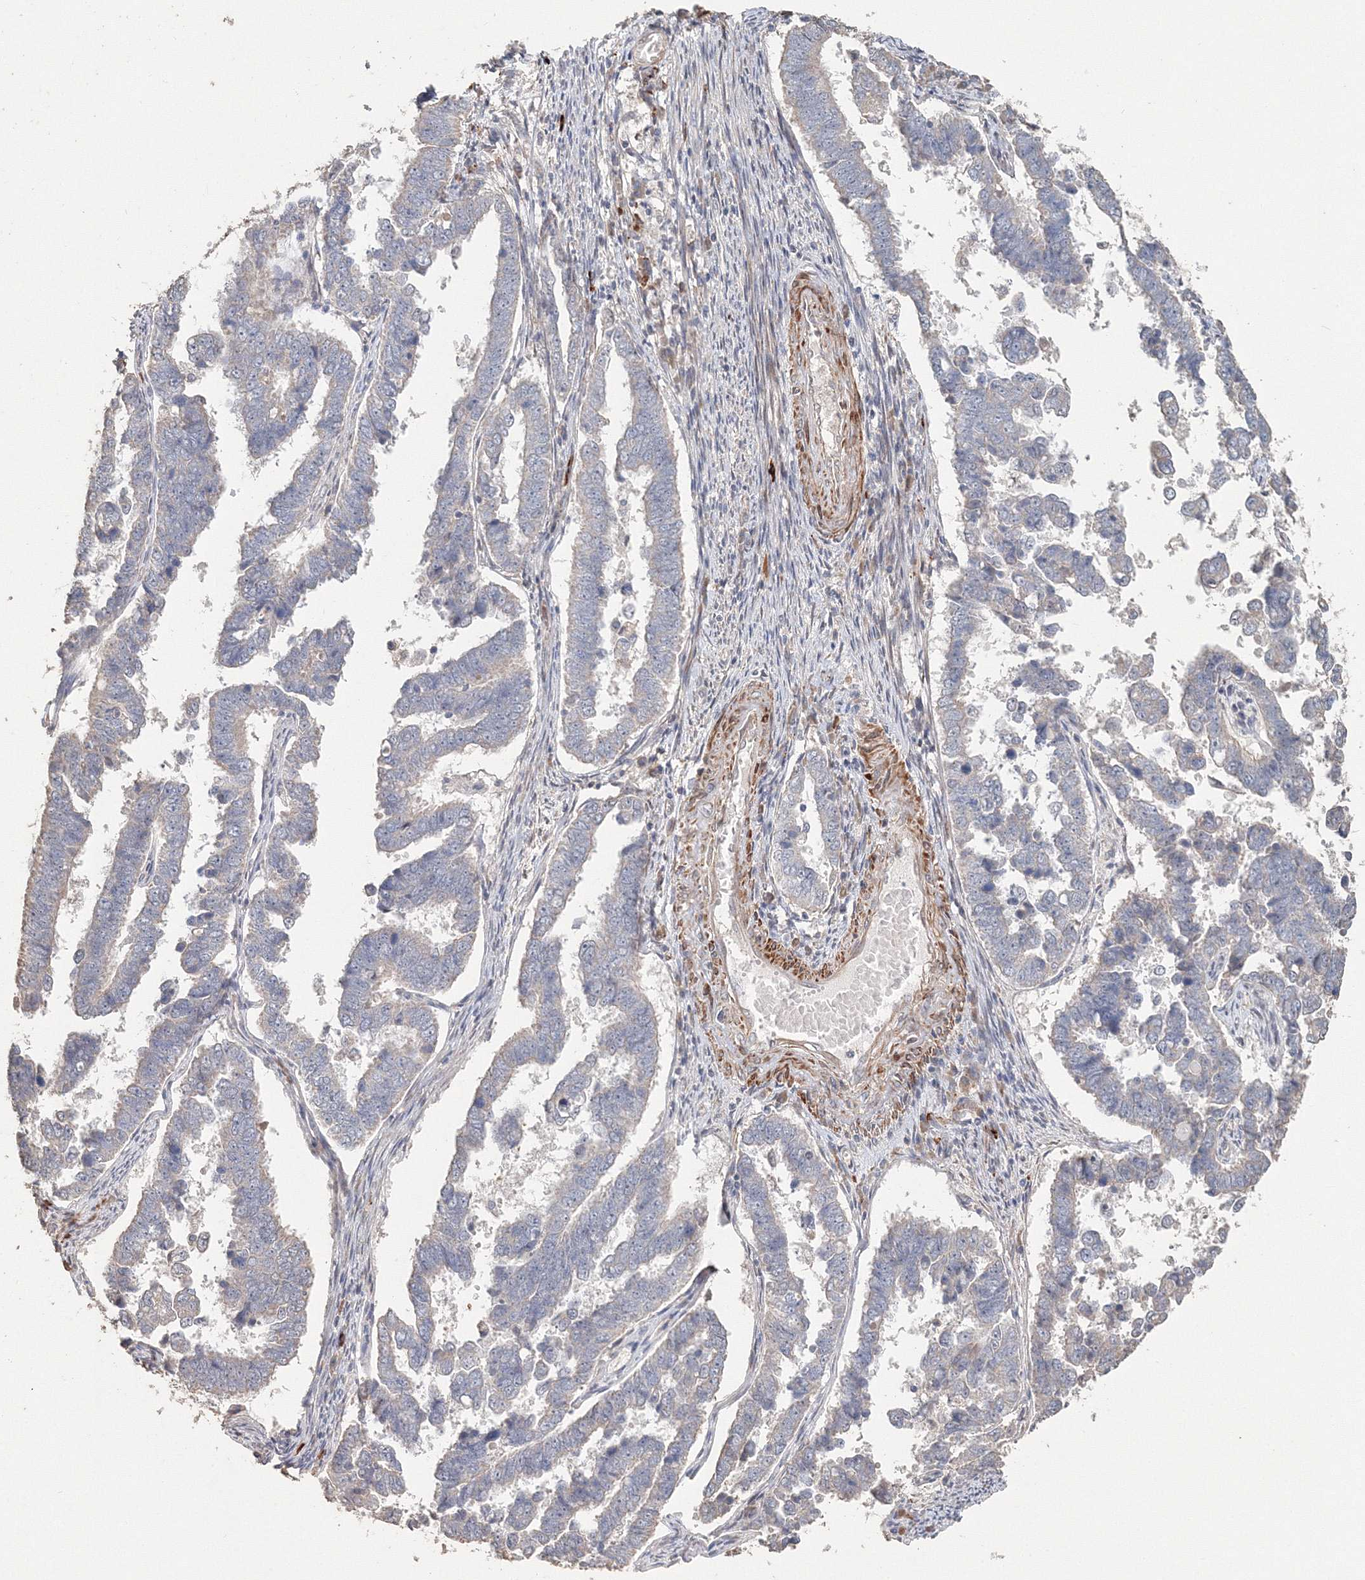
{"staining": {"intensity": "negative", "quantity": "none", "location": "none"}, "tissue": "endometrial cancer", "cell_type": "Tumor cells", "image_type": "cancer", "snomed": [{"axis": "morphology", "description": "Adenocarcinoma, NOS"}, {"axis": "topography", "description": "Endometrium"}], "caption": "This photomicrograph is of adenocarcinoma (endometrial) stained with immunohistochemistry to label a protein in brown with the nuclei are counter-stained blue. There is no staining in tumor cells.", "gene": "NALF2", "patient": {"sex": "female", "age": 75}}